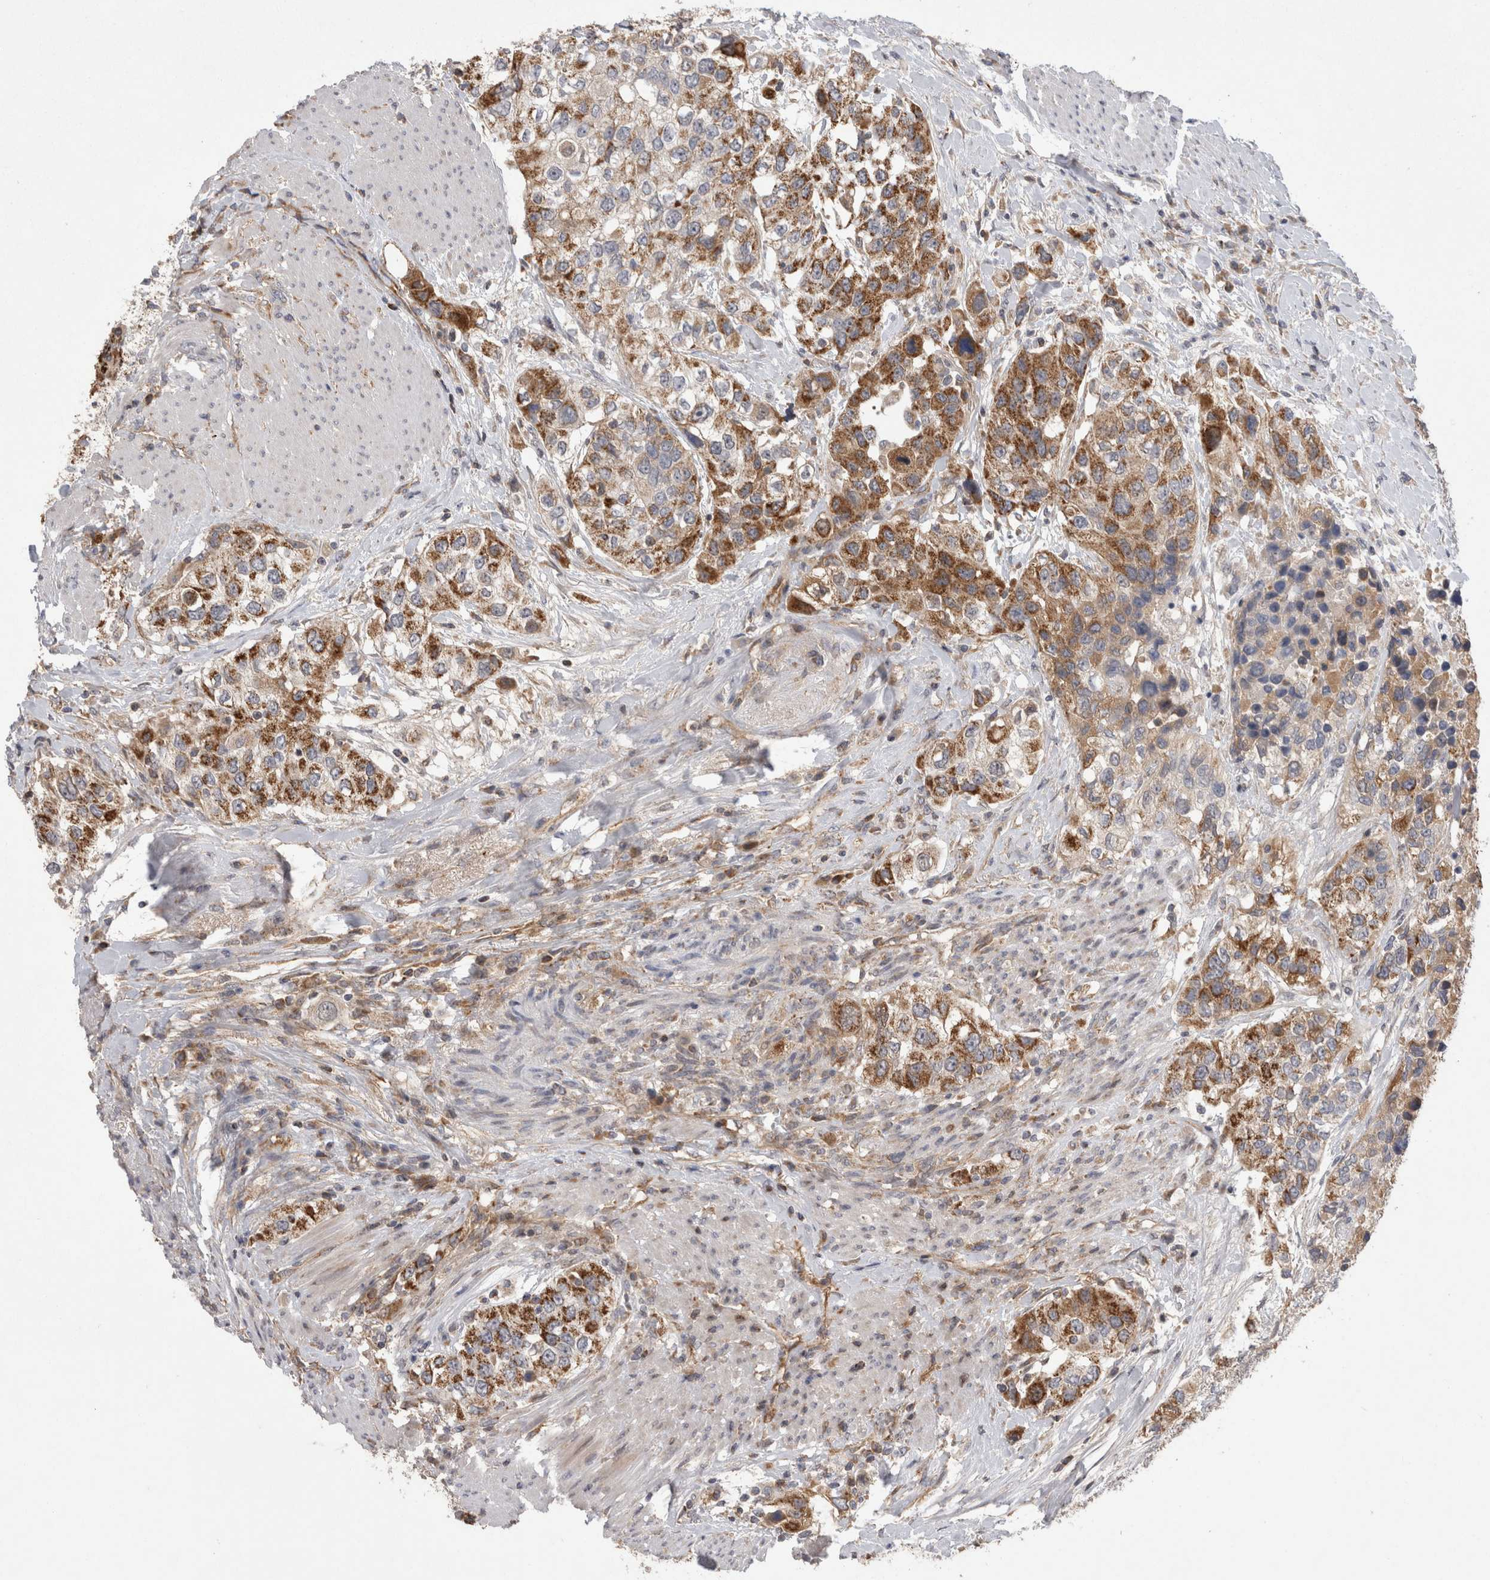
{"staining": {"intensity": "moderate", "quantity": ">75%", "location": "cytoplasmic/membranous"}, "tissue": "urothelial cancer", "cell_type": "Tumor cells", "image_type": "cancer", "snomed": [{"axis": "morphology", "description": "Urothelial carcinoma, High grade"}, {"axis": "topography", "description": "Urinary bladder"}], "caption": "Immunohistochemistry (IHC) (DAB (3,3'-diaminobenzidine)) staining of human urothelial cancer demonstrates moderate cytoplasmic/membranous protein expression in approximately >75% of tumor cells.", "gene": "DARS2", "patient": {"sex": "female", "age": 80}}